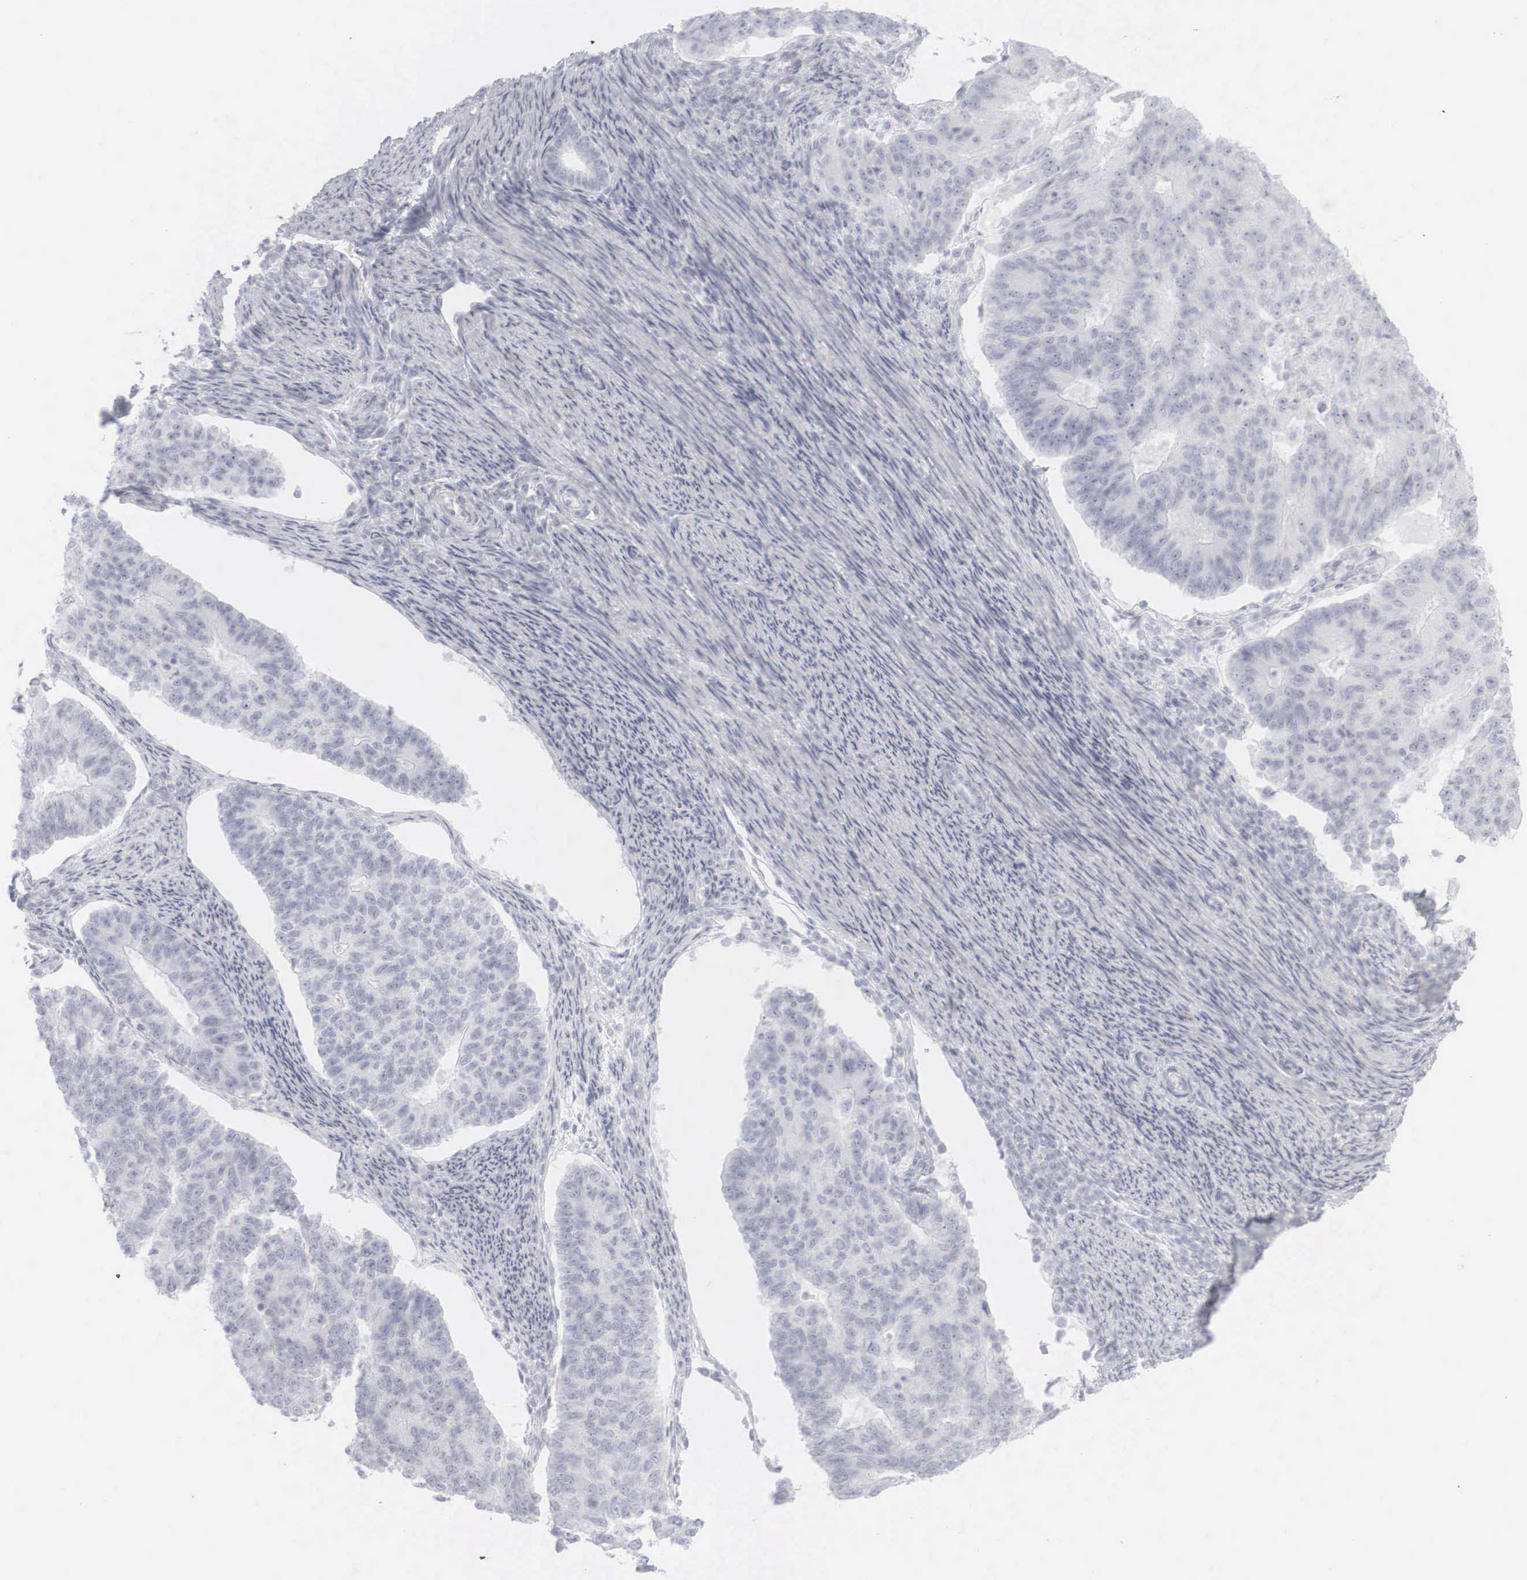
{"staining": {"intensity": "negative", "quantity": "none", "location": "none"}, "tissue": "endometrial cancer", "cell_type": "Tumor cells", "image_type": "cancer", "snomed": [{"axis": "morphology", "description": "Adenocarcinoma, NOS"}, {"axis": "topography", "description": "Endometrium"}], "caption": "This histopathology image is of endometrial cancer stained with IHC to label a protein in brown with the nuclei are counter-stained blue. There is no expression in tumor cells.", "gene": "KRT14", "patient": {"sex": "female", "age": 56}}